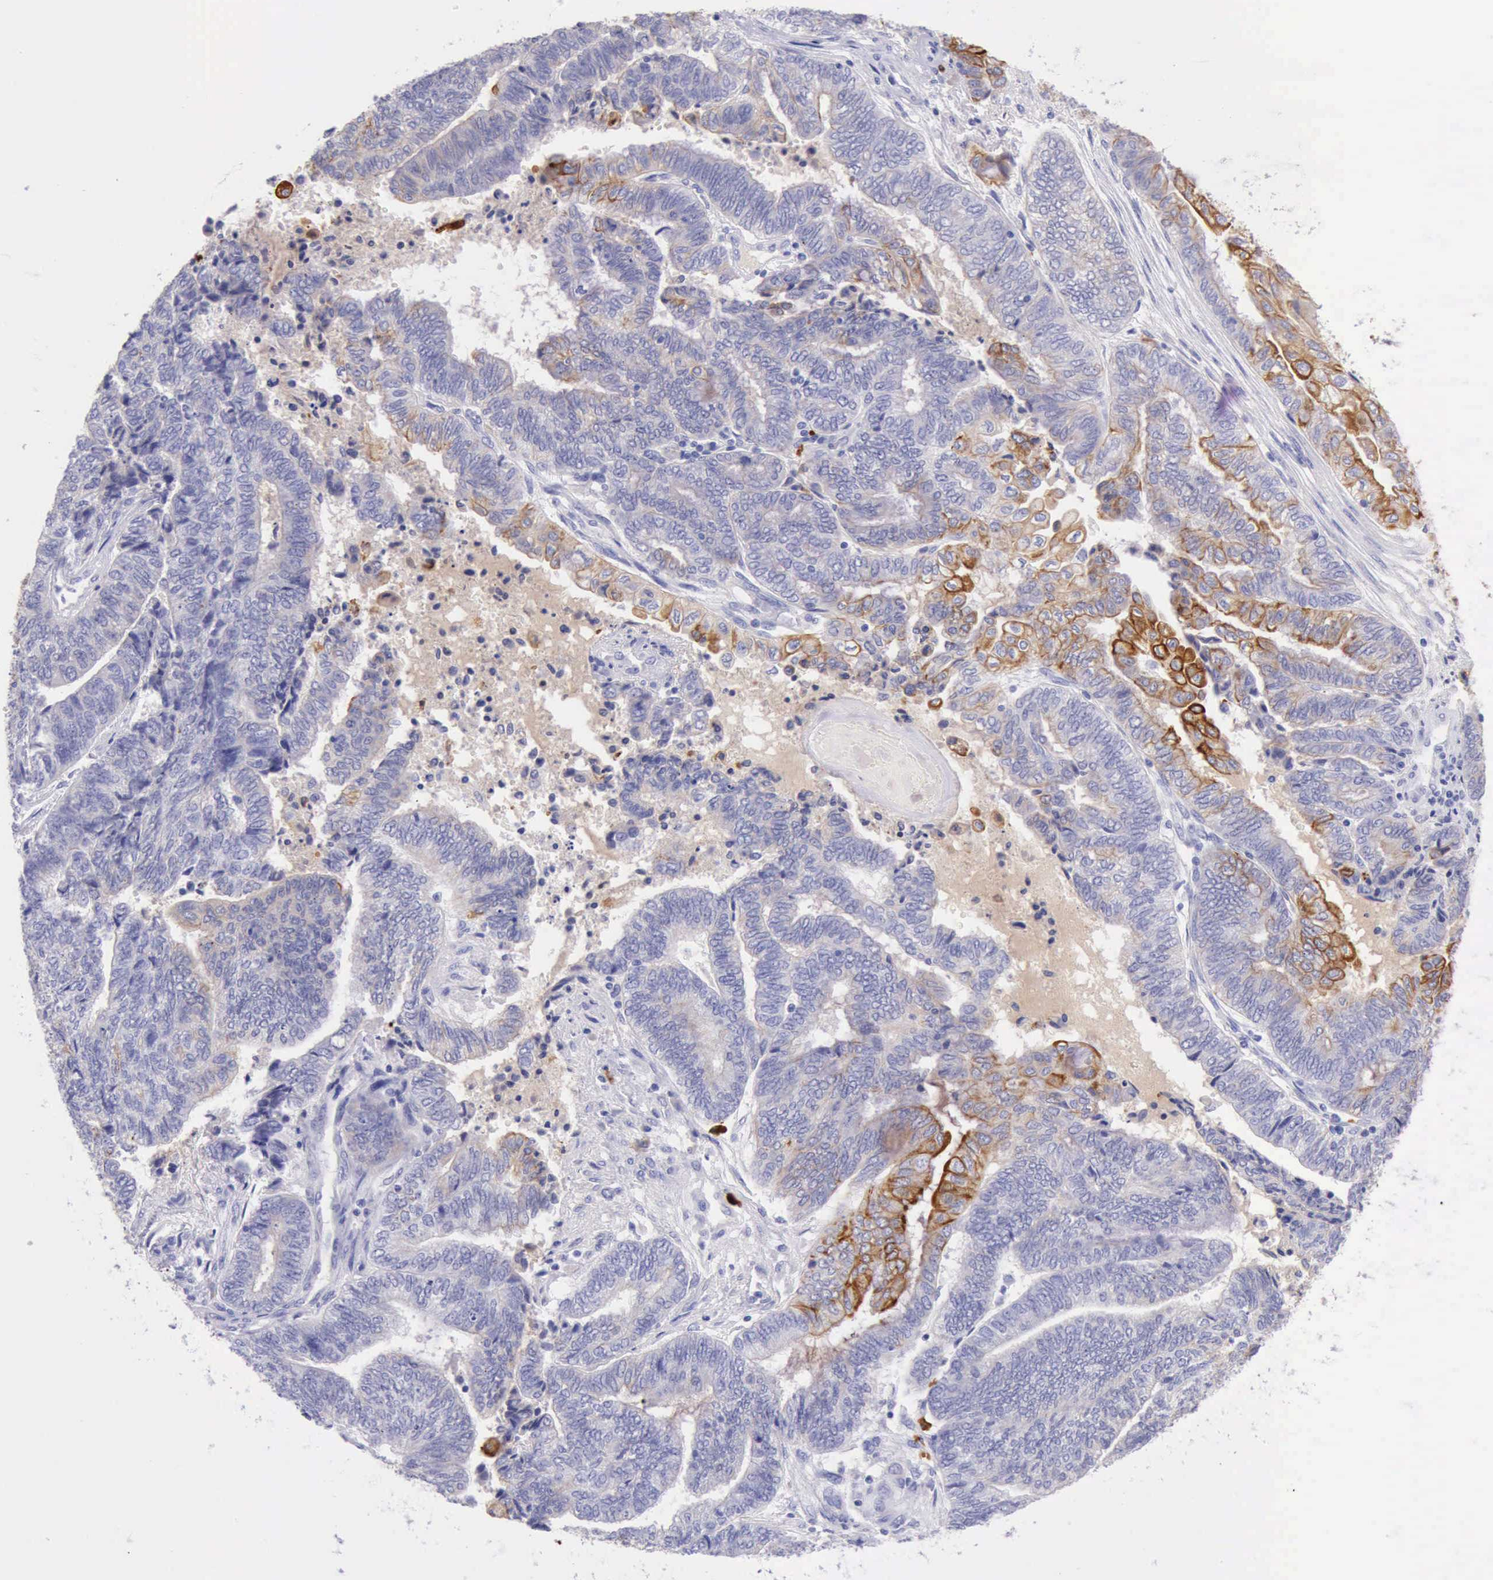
{"staining": {"intensity": "moderate", "quantity": "<25%", "location": "cytoplasmic/membranous"}, "tissue": "endometrial cancer", "cell_type": "Tumor cells", "image_type": "cancer", "snomed": [{"axis": "morphology", "description": "Adenocarcinoma, NOS"}, {"axis": "topography", "description": "Uterus"}, {"axis": "topography", "description": "Endometrium"}], "caption": "There is low levels of moderate cytoplasmic/membranous staining in tumor cells of endometrial cancer (adenocarcinoma), as demonstrated by immunohistochemical staining (brown color).", "gene": "KRT8", "patient": {"sex": "female", "age": 70}}